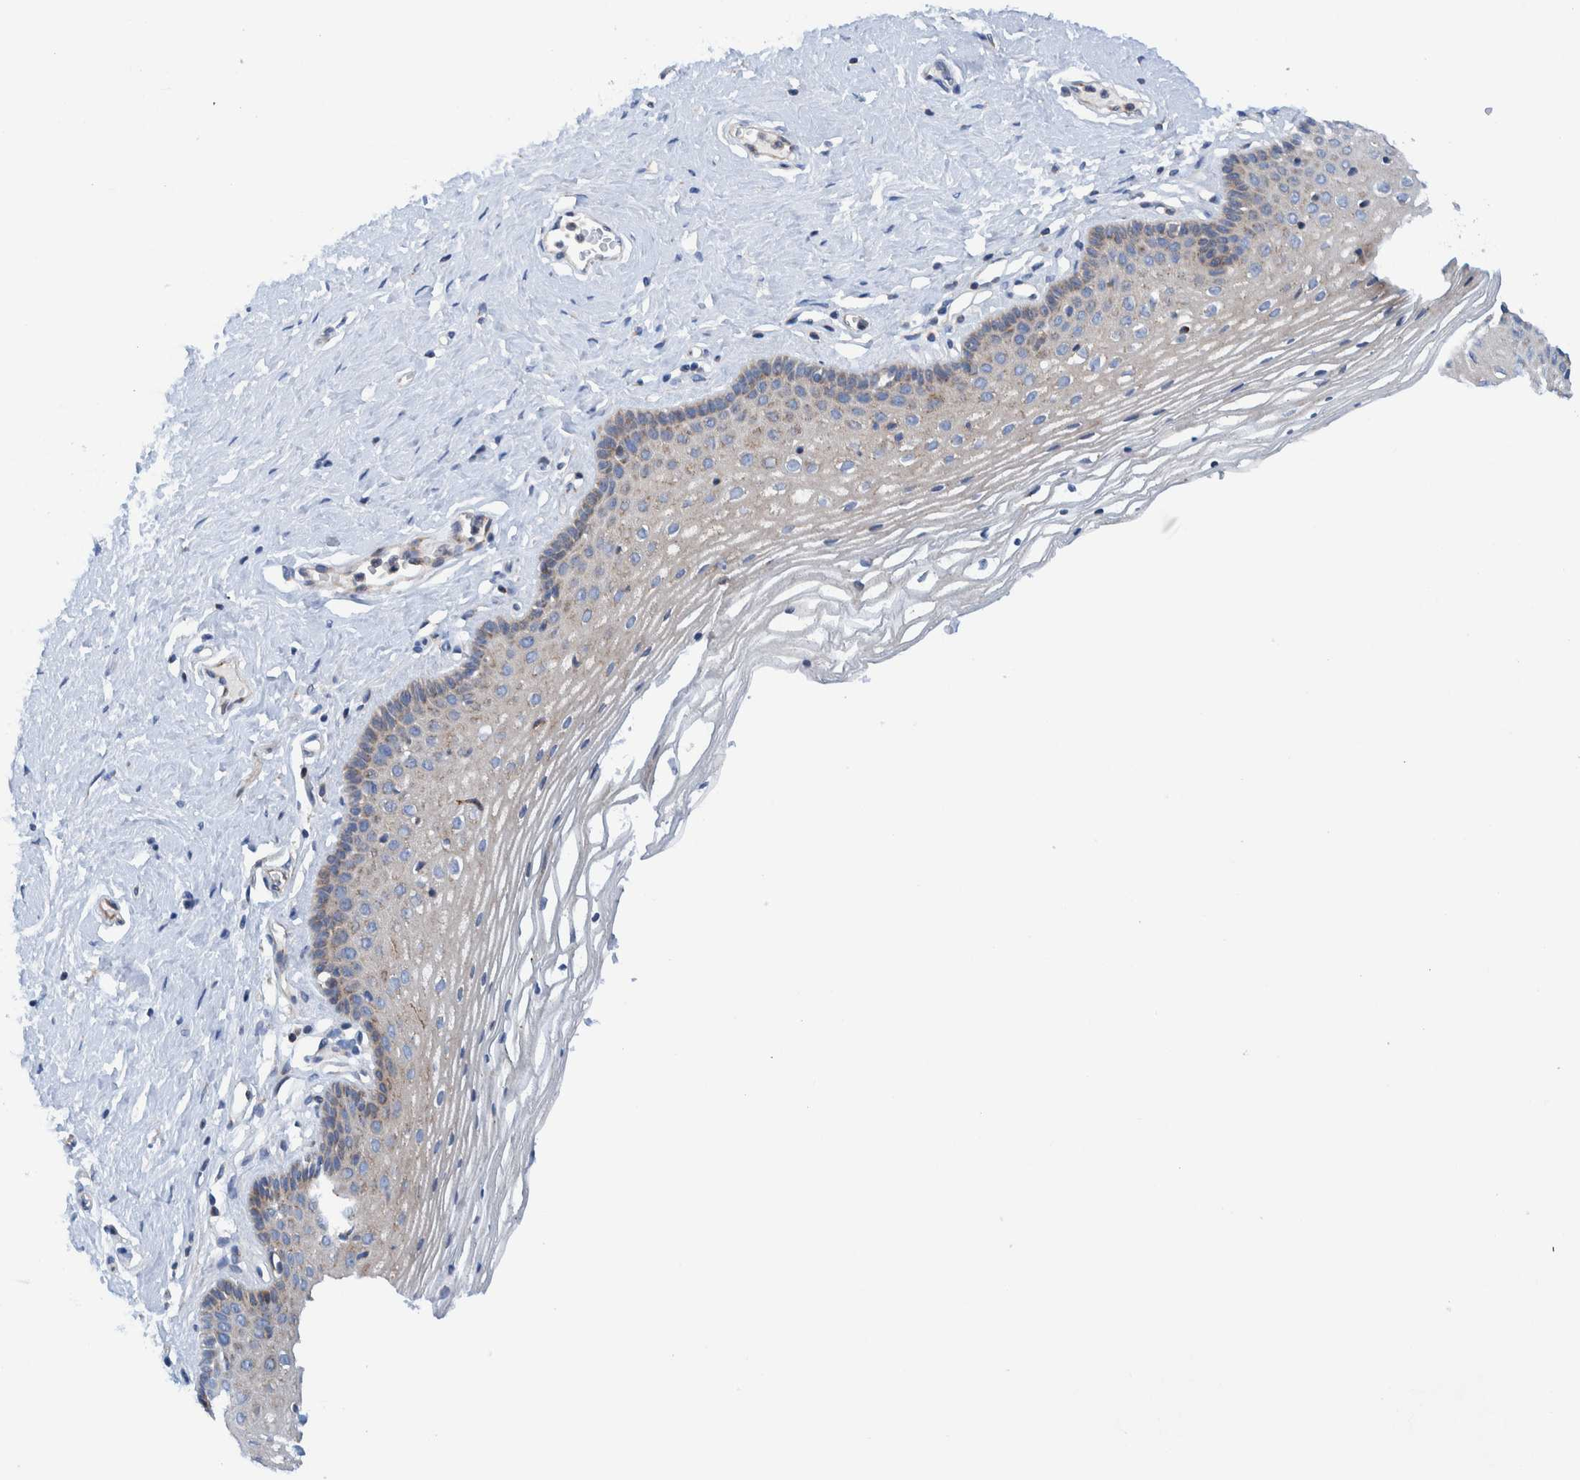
{"staining": {"intensity": "weak", "quantity": "<25%", "location": "cytoplasmic/membranous"}, "tissue": "vagina", "cell_type": "Squamous epithelial cells", "image_type": "normal", "snomed": [{"axis": "morphology", "description": "Normal tissue, NOS"}, {"axis": "topography", "description": "Vagina"}], "caption": "High power microscopy image of an immunohistochemistry image of normal vagina, revealing no significant positivity in squamous epithelial cells. The staining is performed using DAB (3,3'-diaminobenzidine) brown chromogen with nuclei counter-stained in using hematoxylin.", "gene": "TRIM58", "patient": {"sex": "female", "age": 32}}